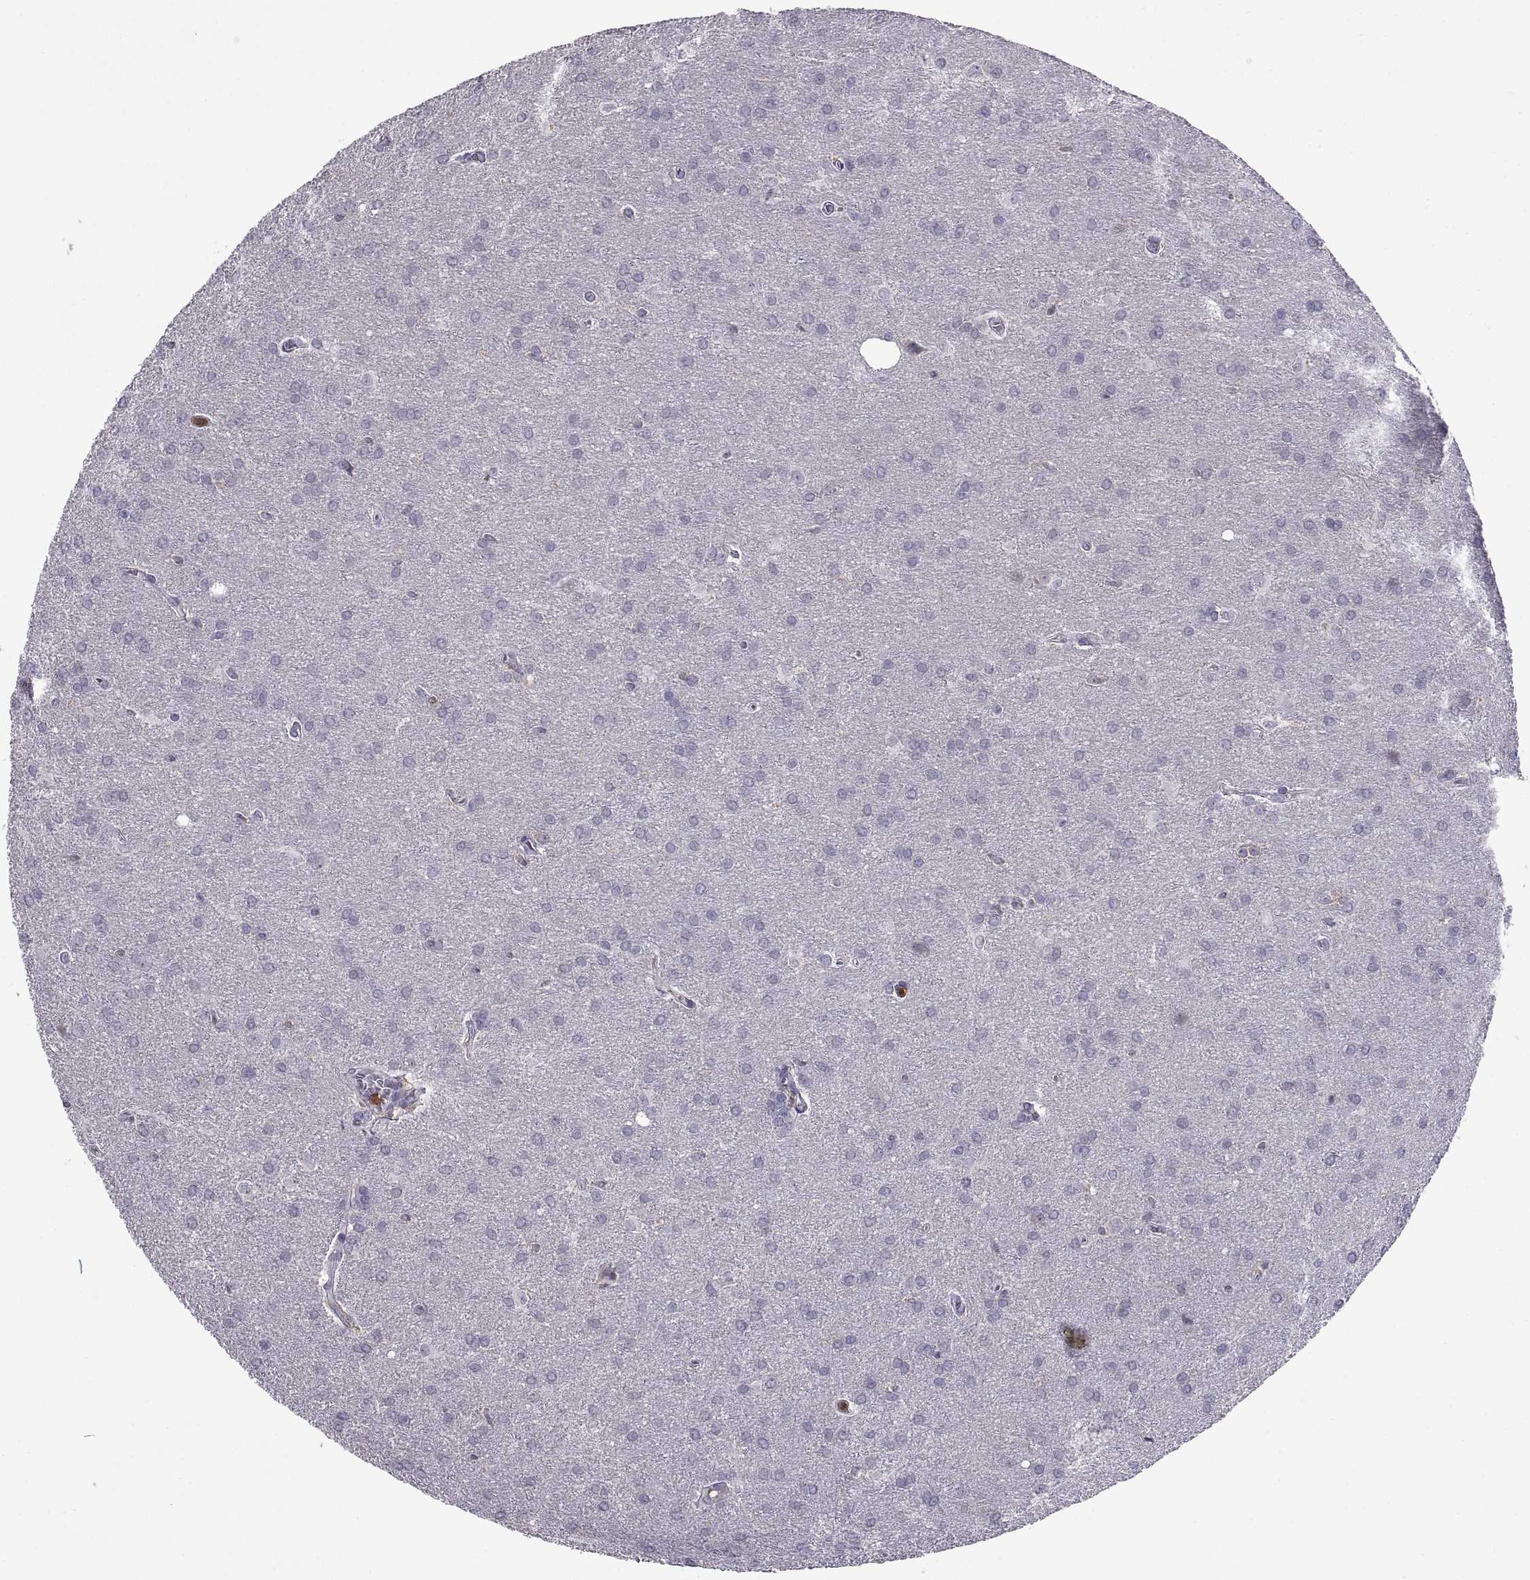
{"staining": {"intensity": "negative", "quantity": "none", "location": "none"}, "tissue": "glioma", "cell_type": "Tumor cells", "image_type": "cancer", "snomed": [{"axis": "morphology", "description": "Glioma, malignant, Low grade"}, {"axis": "topography", "description": "Brain"}], "caption": "Glioma stained for a protein using IHC exhibits no staining tumor cells.", "gene": "DOK3", "patient": {"sex": "female", "age": 32}}